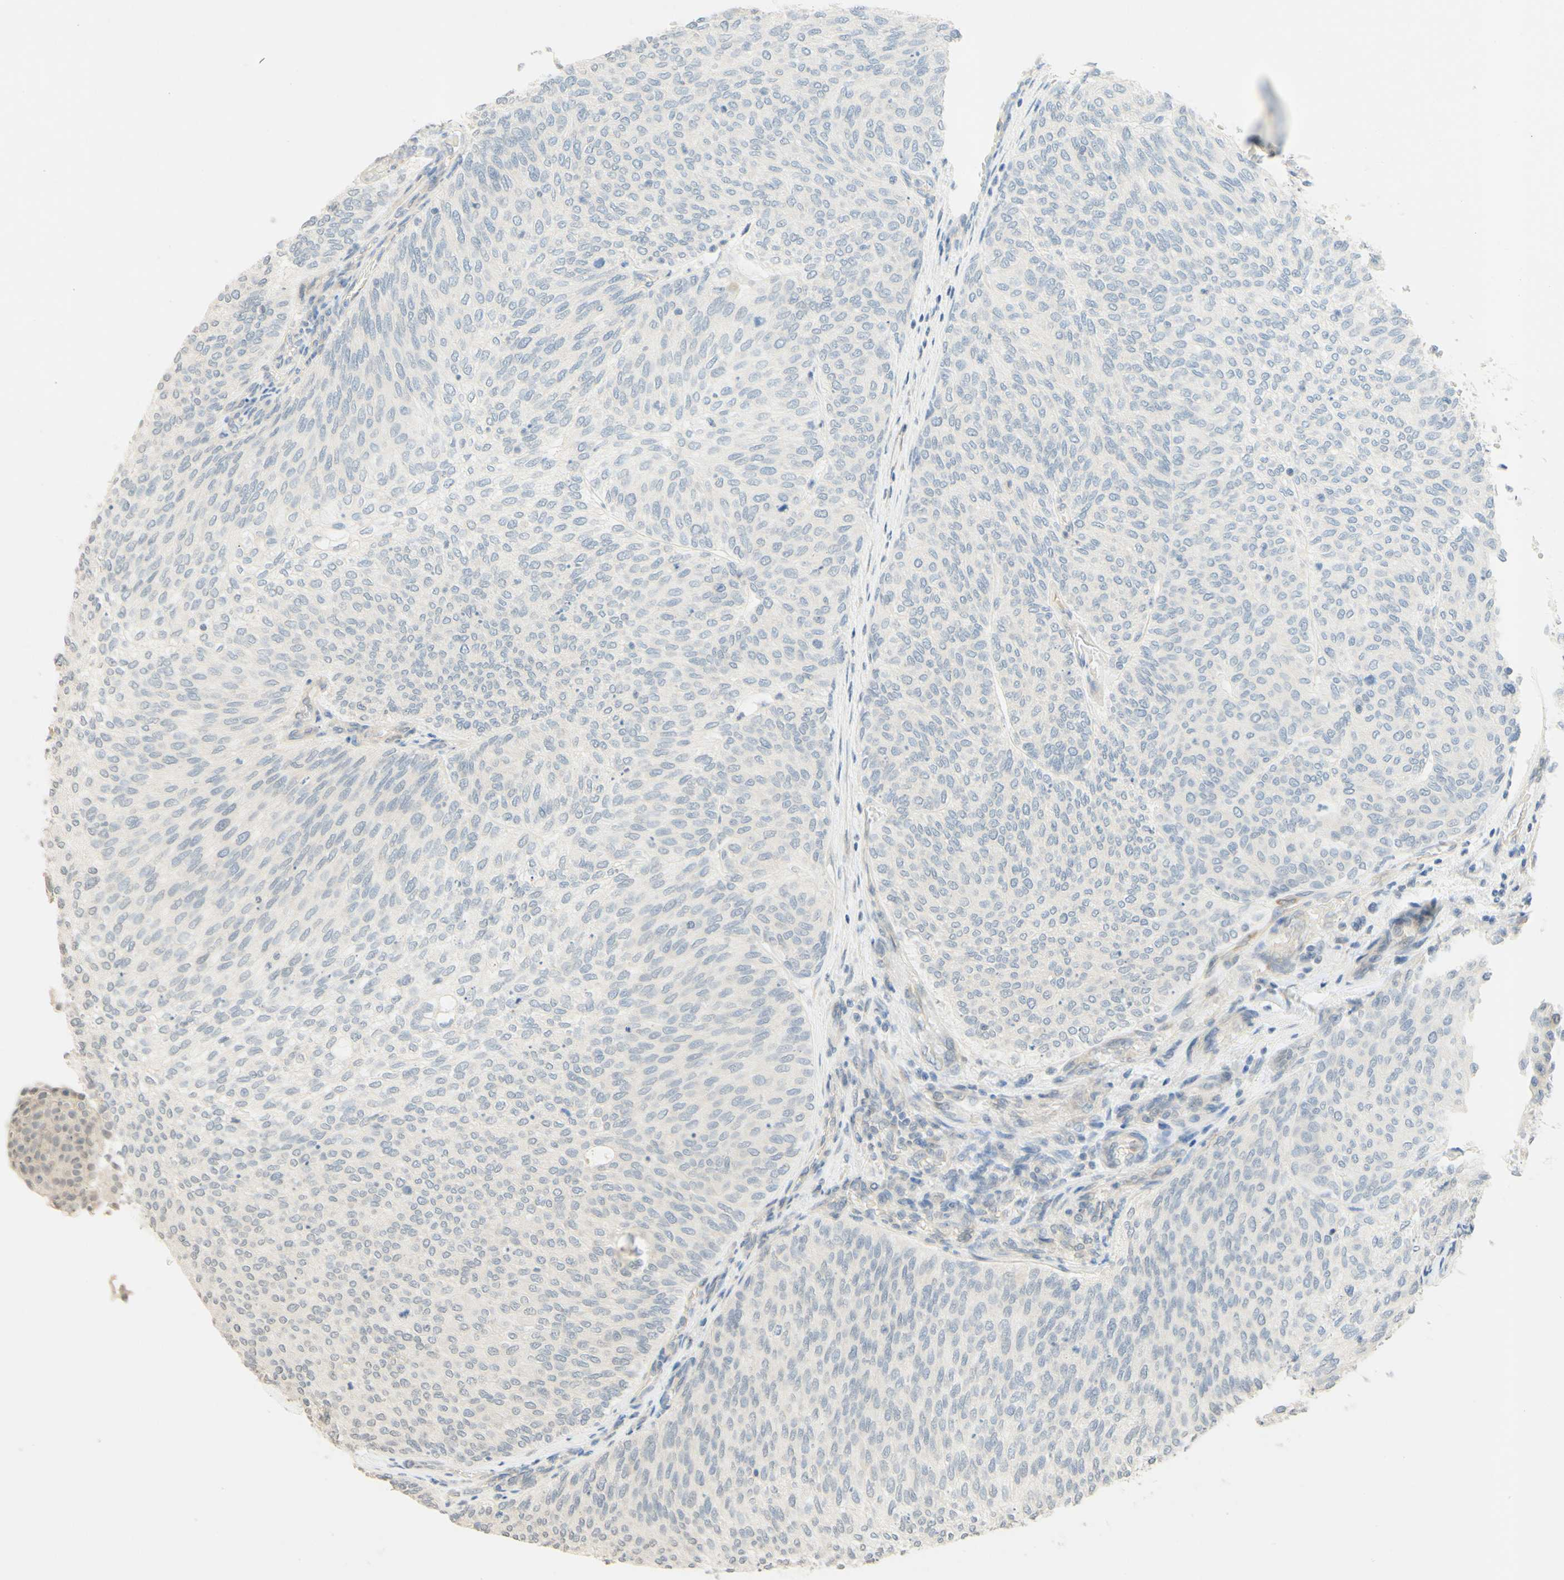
{"staining": {"intensity": "negative", "quantity": "none", "location": "none"}, "tissue": "urothelial cancer", "cell_type": "Tumor cells", "image_type": "cancer", "snomed": [{"axis": "morphology", "description": "Urothelial carcinoma, Low grade"}, {"axis": "topography", "description": "Urinary bladder"}], "caption": "The histopathology image demonstrates no significant positivity in tumor cells of urothelial carcinoma (low-grade).", "gene": "MAG", "patient": {"sex": "female", "age": 79}}